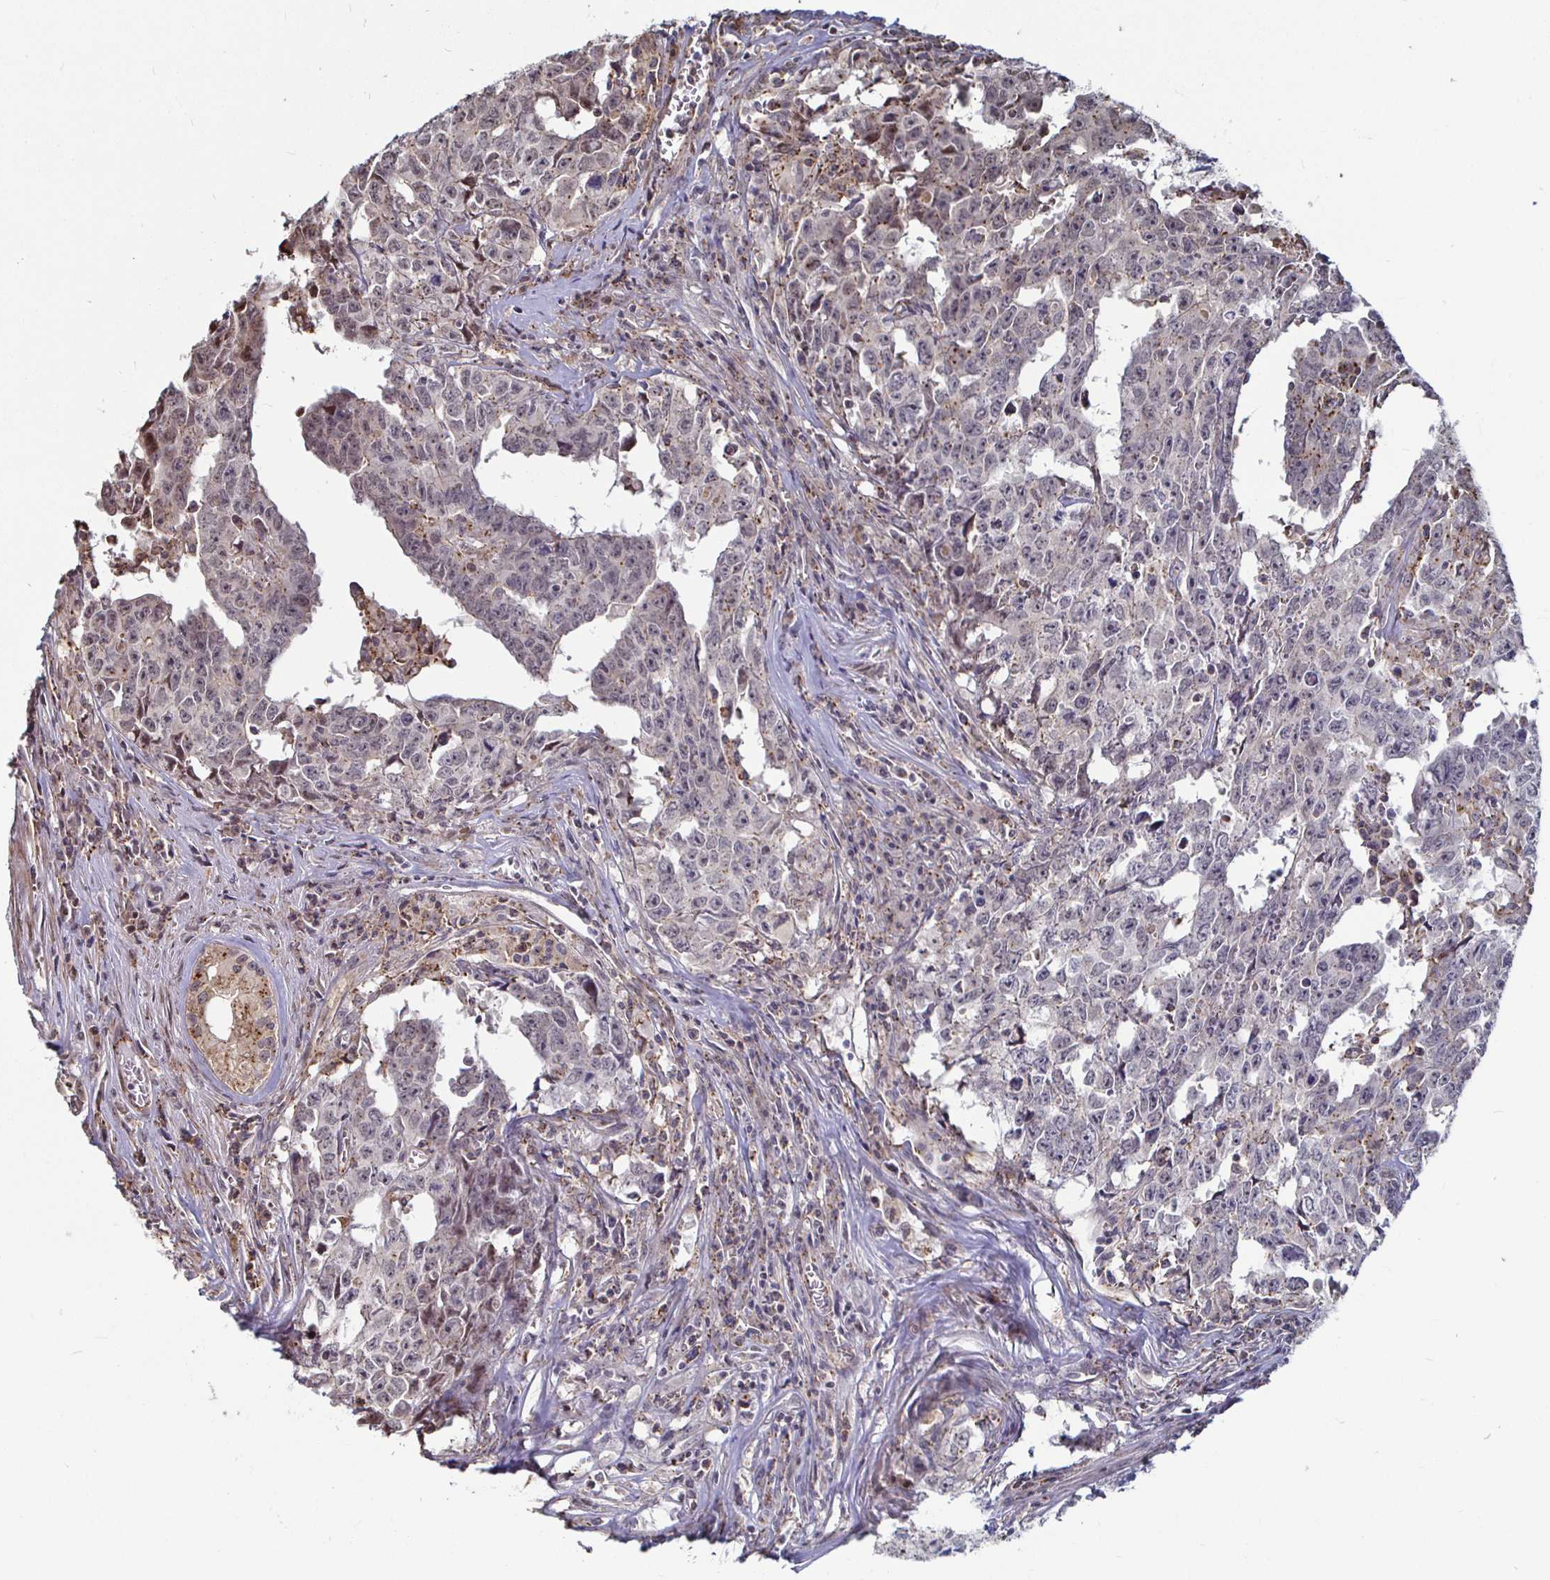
{"staining": {"intensity": "negative", "quantity": "none", "location": "none"}, "tissue": "testis cancer", "cell_type": "Tumor cells", "image_type": "cancer", "snomed": [{"axis": "morphology", "description": "Carcinoma, Embryonal, NOS"}, {"axis": "topography", "description": "Testis"}], "caption": "DAB (3,3'-diaminobenzidine) immunohistochemical staining of testis cancer (embryonal carcinoma) displays no significant expression in tumor cells.", "gene": "CAPN11", "patient": {"sex": "male", "age": 22}}